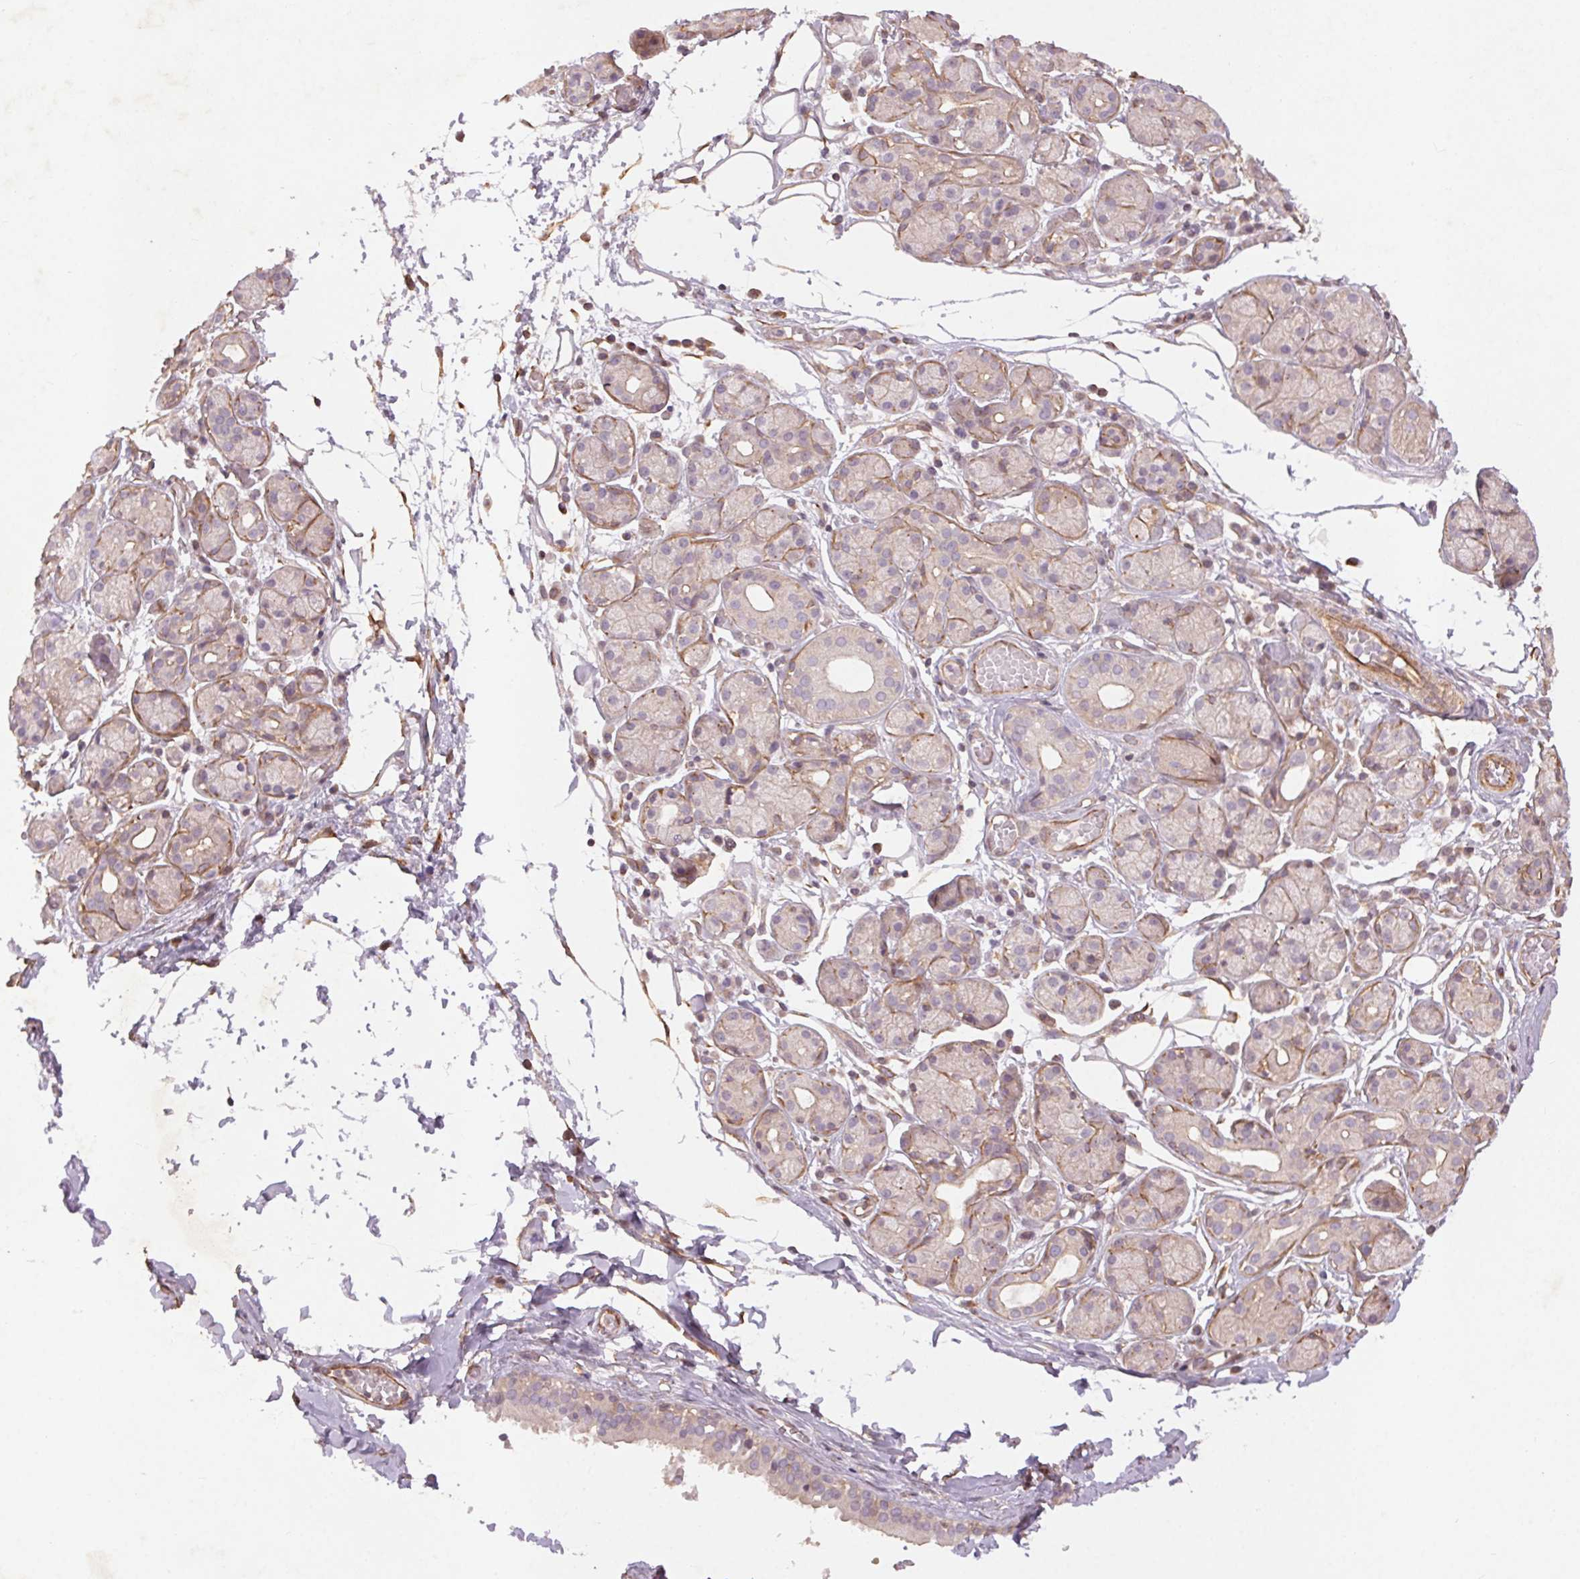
{"staining": {"intensity": "weak", "quantity": "<25%", "location": "cytoplasmic/membranous"}, "tissue": "salivary gland", "cell_type": "Glandular cells", "image_type": "normal", "snomed": [{"axis": "morphology", "description": "Normal tissue, NOS"}, {"axis": "topography", "description": "Salivary gland"}, {"axis": "topography", "description": "Peripheral nerve tissue"}], "caption": "A high-resolution histopathology image shows immunohistochemistry (IHC) staining of unremarkable salivary gland, which exhibits no significant staining in glandular cells.", "gene": "CCSER1", "patient": {"sex": "male", "age": 71}}